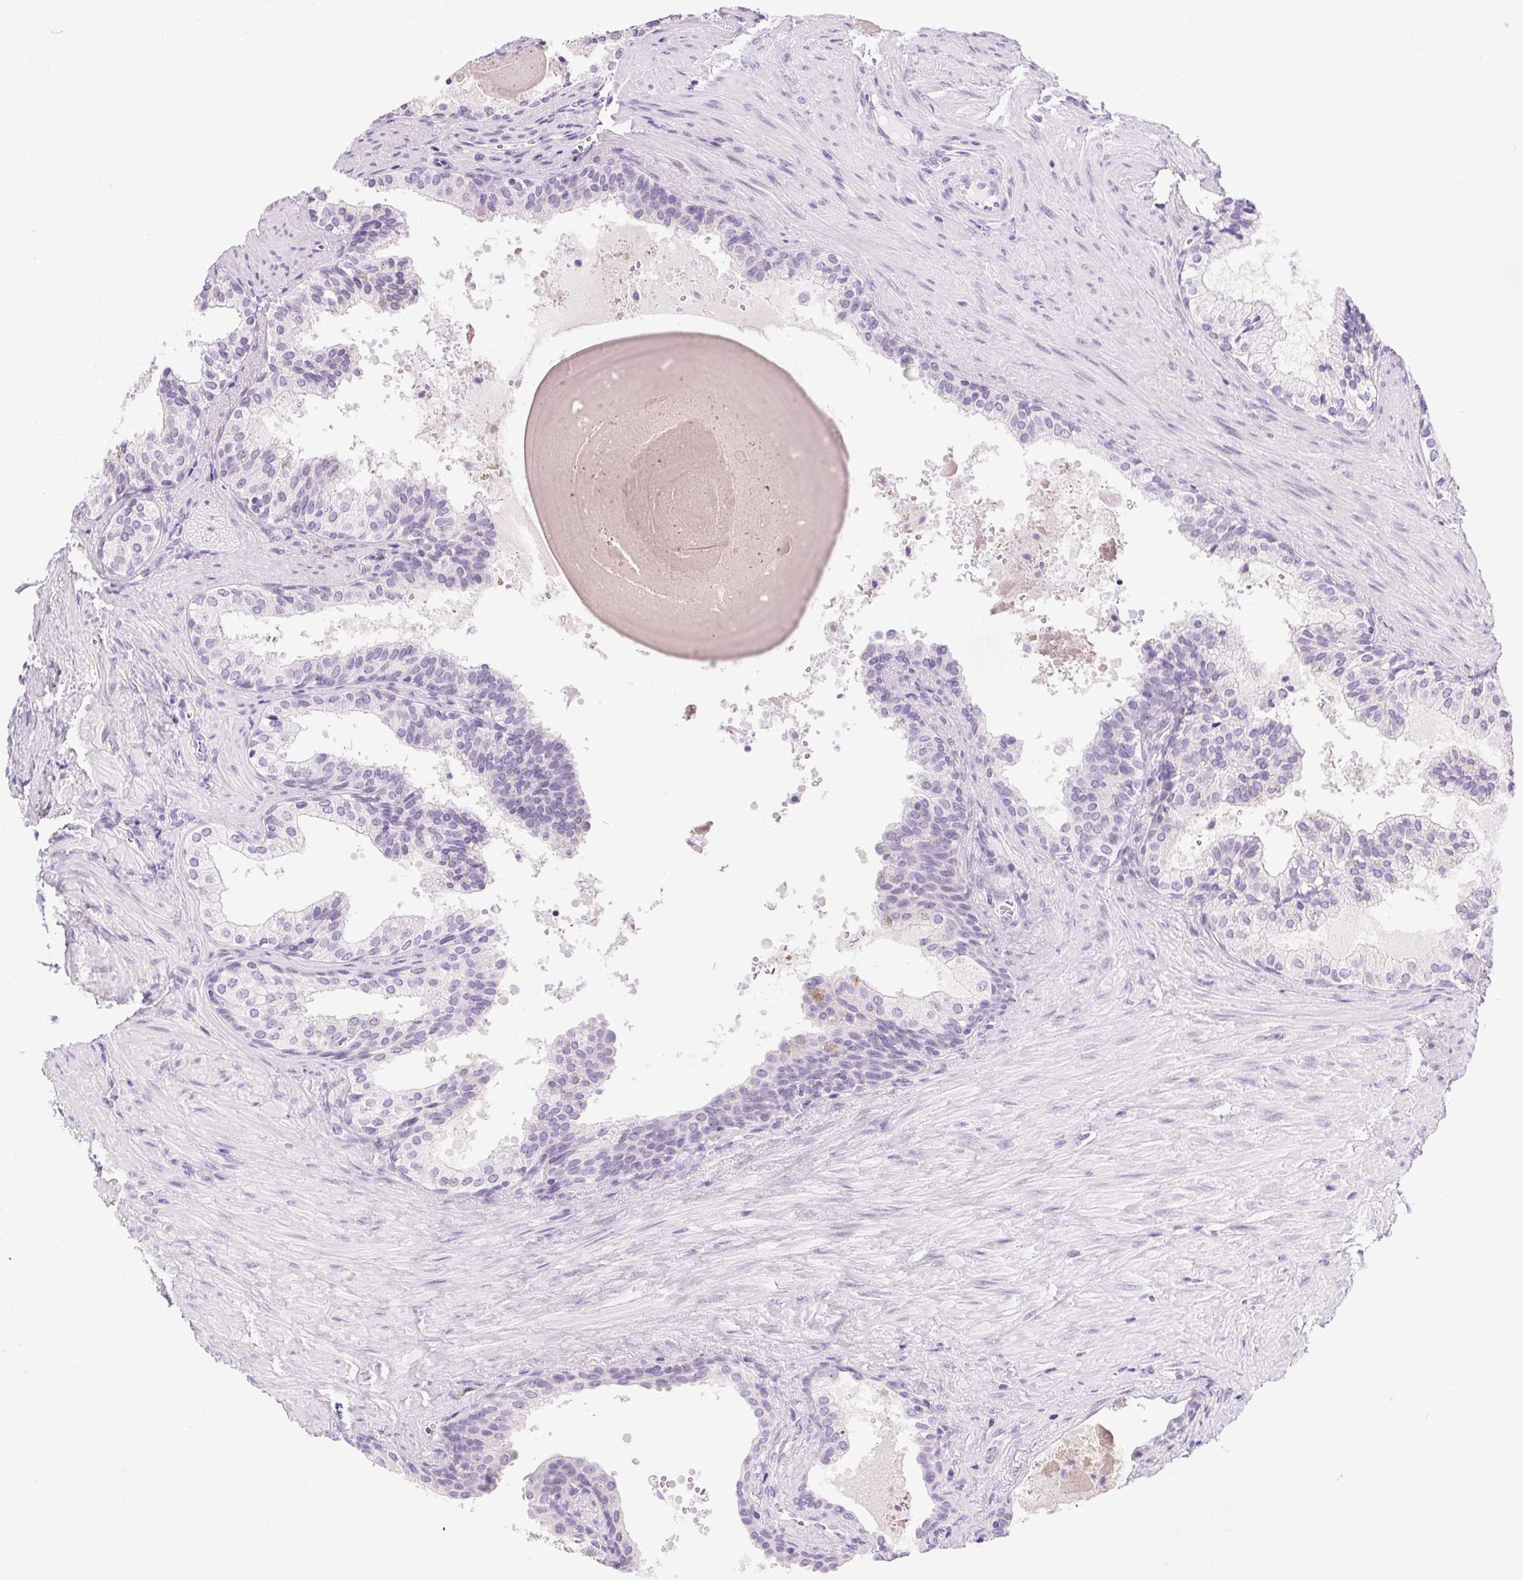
{"staining": {"intensity": "negative", "quantity": "none", "location": "none"}, "tissue": "prostate cancer", "cell_type": "Tumor cells", "image_type": "cancer", "snomed": [{"axis": "morphology", "description": "Adenocarcinoma, High grade"}, {"axis": "topography", "description": "Prostate"}], "caption": "High magnification brightfield microscopy of adenocarcinoma (high-grade) (prostate) stained with DAB (3,3'-diaminobenzidine) (brown) and counterstained with hematoxylin (blue): tumor cells show no significant staining. Brightfield microscopy of immunohistochemistry stained with DAB (brown) and hematoxylin (blue), captured at high magnification.", "gene": "C20orf85", "patient": {"sex": "male", "age": 68}}